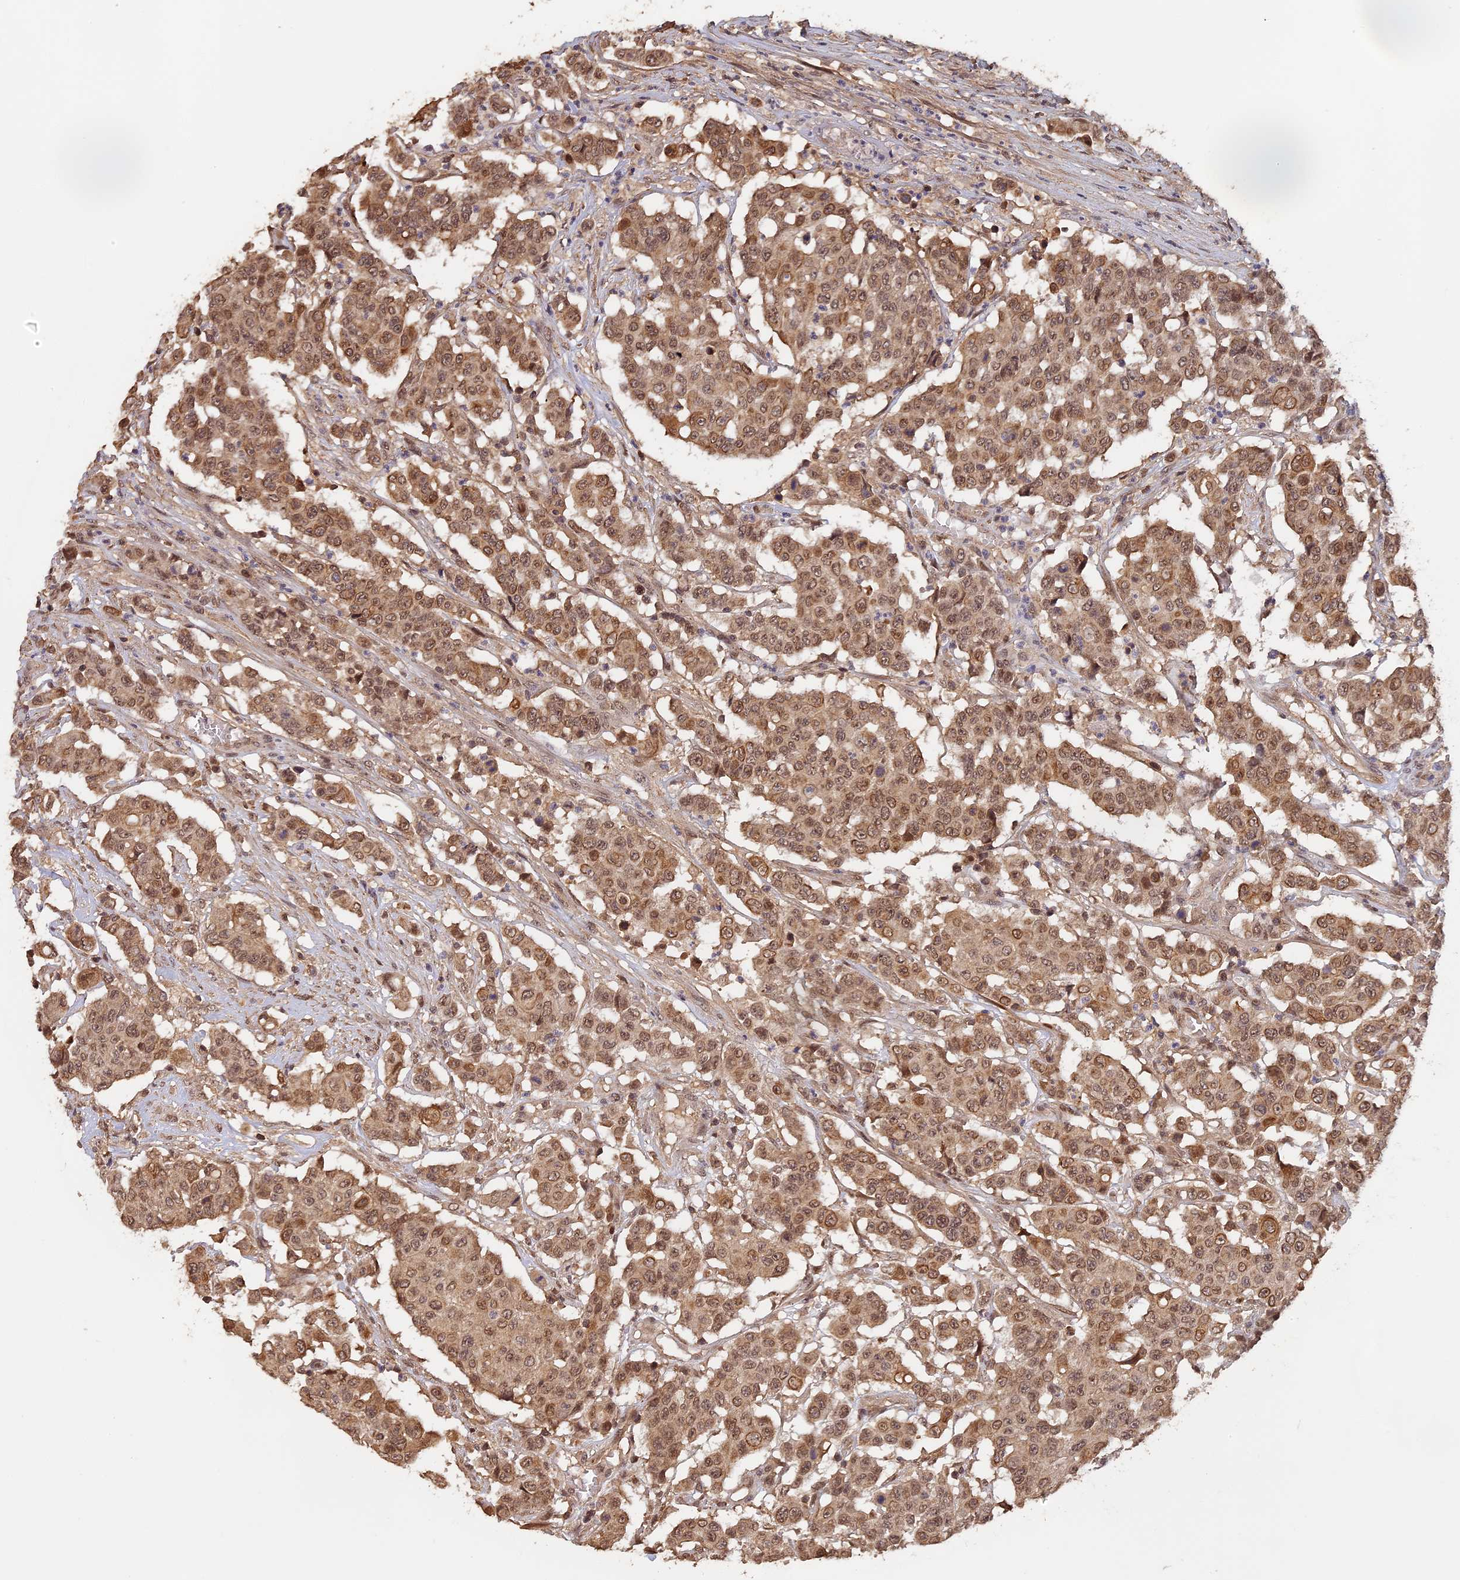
{"staining": {"intensity": "moderate", "quantity": ">75%", "location": "cytoplasmic/membranous,nuclear"}, "tissue": "colorectal cancer", "cell_type": "Tumor cells", "image_type": "cancer", "snomed": [{"axis": "morphology", "description": "Adenocarcinoma, NOS"}, {"axis": "topography", "description": "Colon"}], "caption": "There is medium levels of moderate cytoplasmic/membranous and nuclear expression in tumor cells of colorectal adenocarcinoma, as demonstrated by immunohistochemical staining (brown color).", "gene": "MYBL2", "patient": {"sex": "male", "age": 51}}